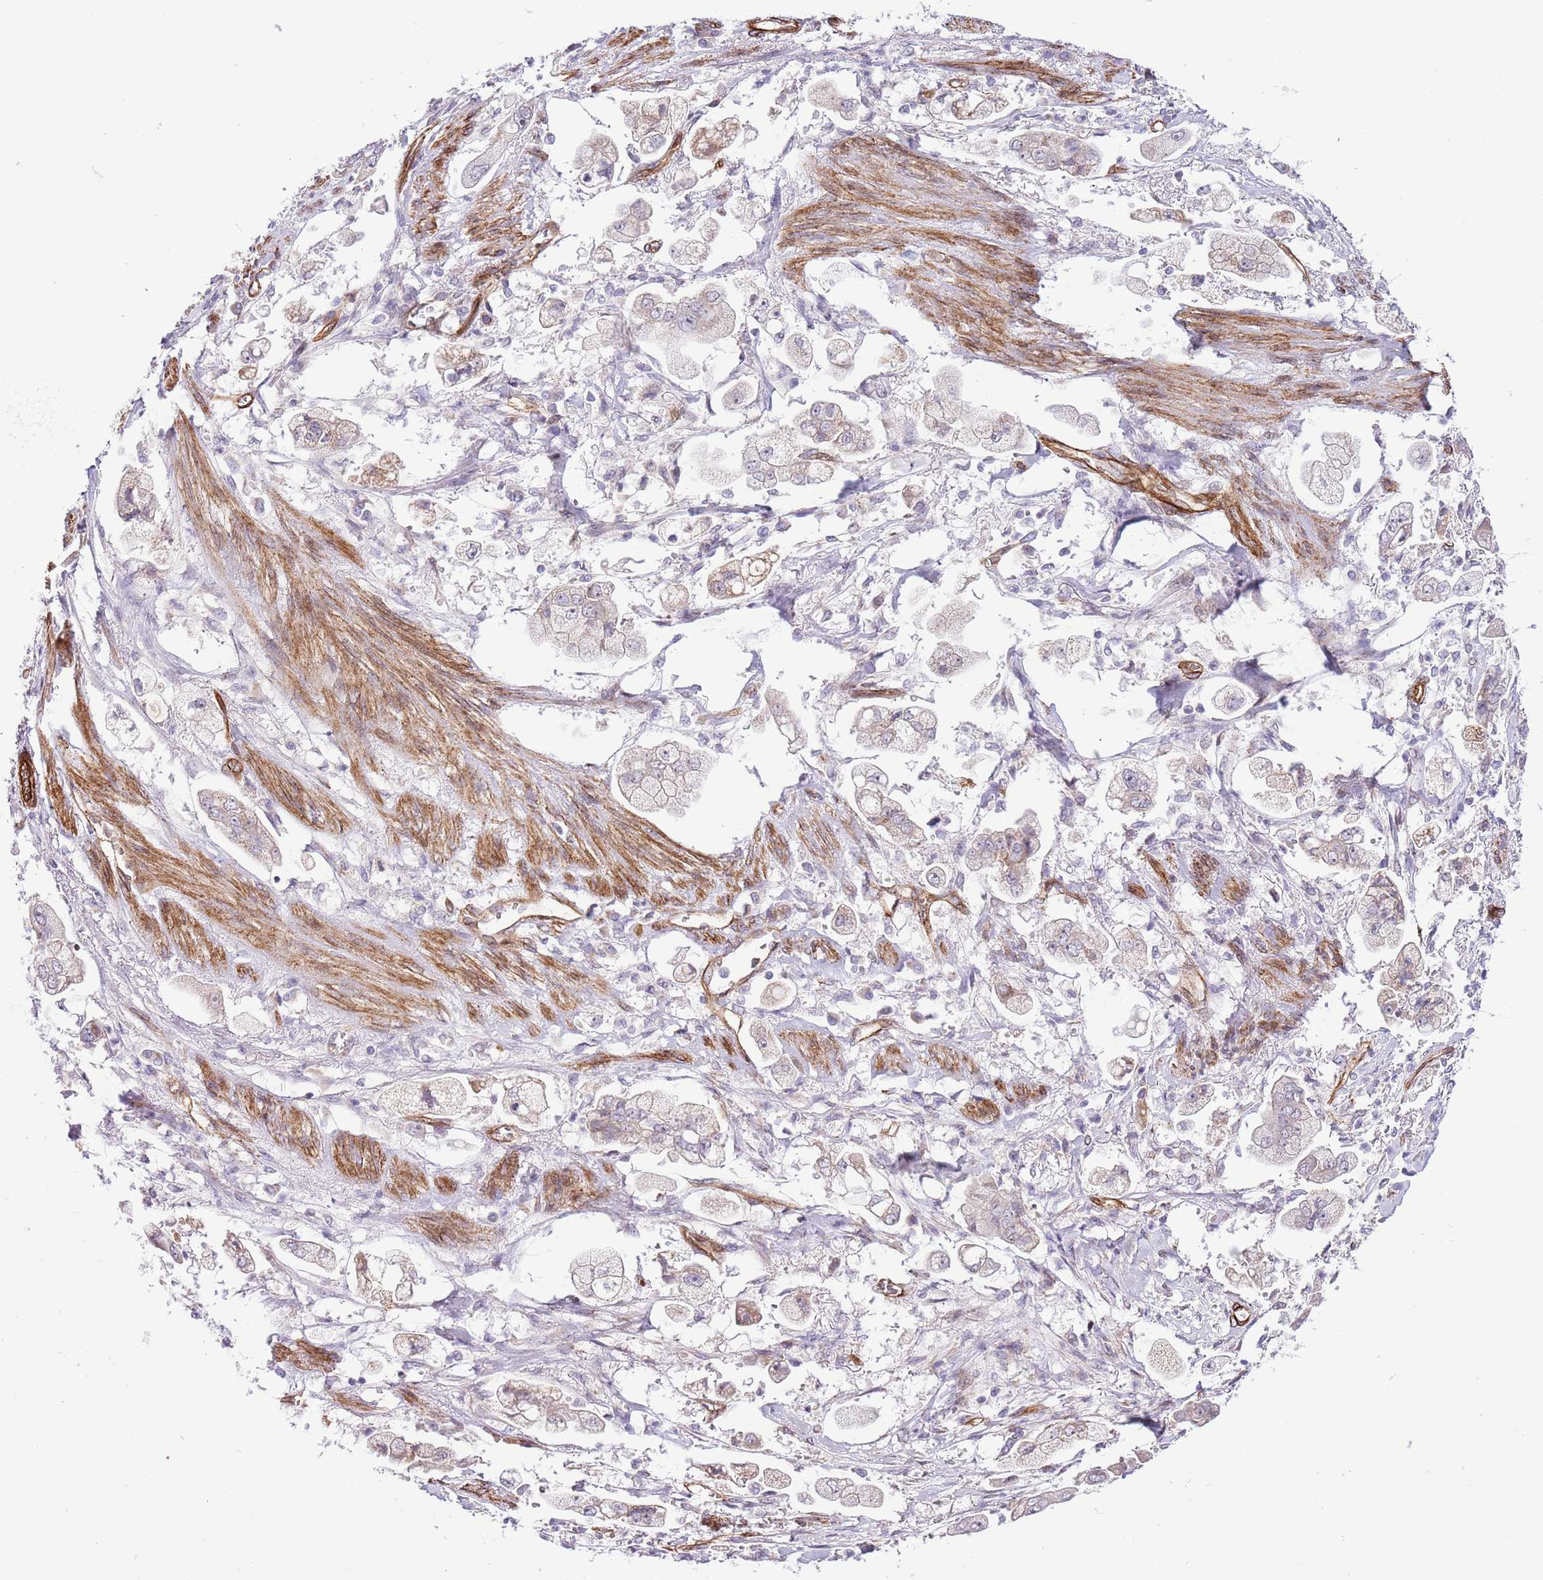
{"staining": {"intensity": "negative", "quantity": "none", "location": "none"}, "tissue": "stomach cancer", "cell_type": "Tumor cells", "image_type": "cancer", "snomed": [{"axis": "morphology", "description": "Adenocarcinoma, NOS"}, {"axis": "topography", "description": "Stomach"}], "caption": "This histopathology image is of stomach cancer (adenocarcinoma) stained with immunohistochemistry to label a protein in brown with the nuclei are counter-stained blue. There is no expression in tumor cells. (Immunohistochemistry (ihc), brightfield microscopy, high magnification).", "gene": "NEK3", "patient": {"sex": "male", "age": 62}}